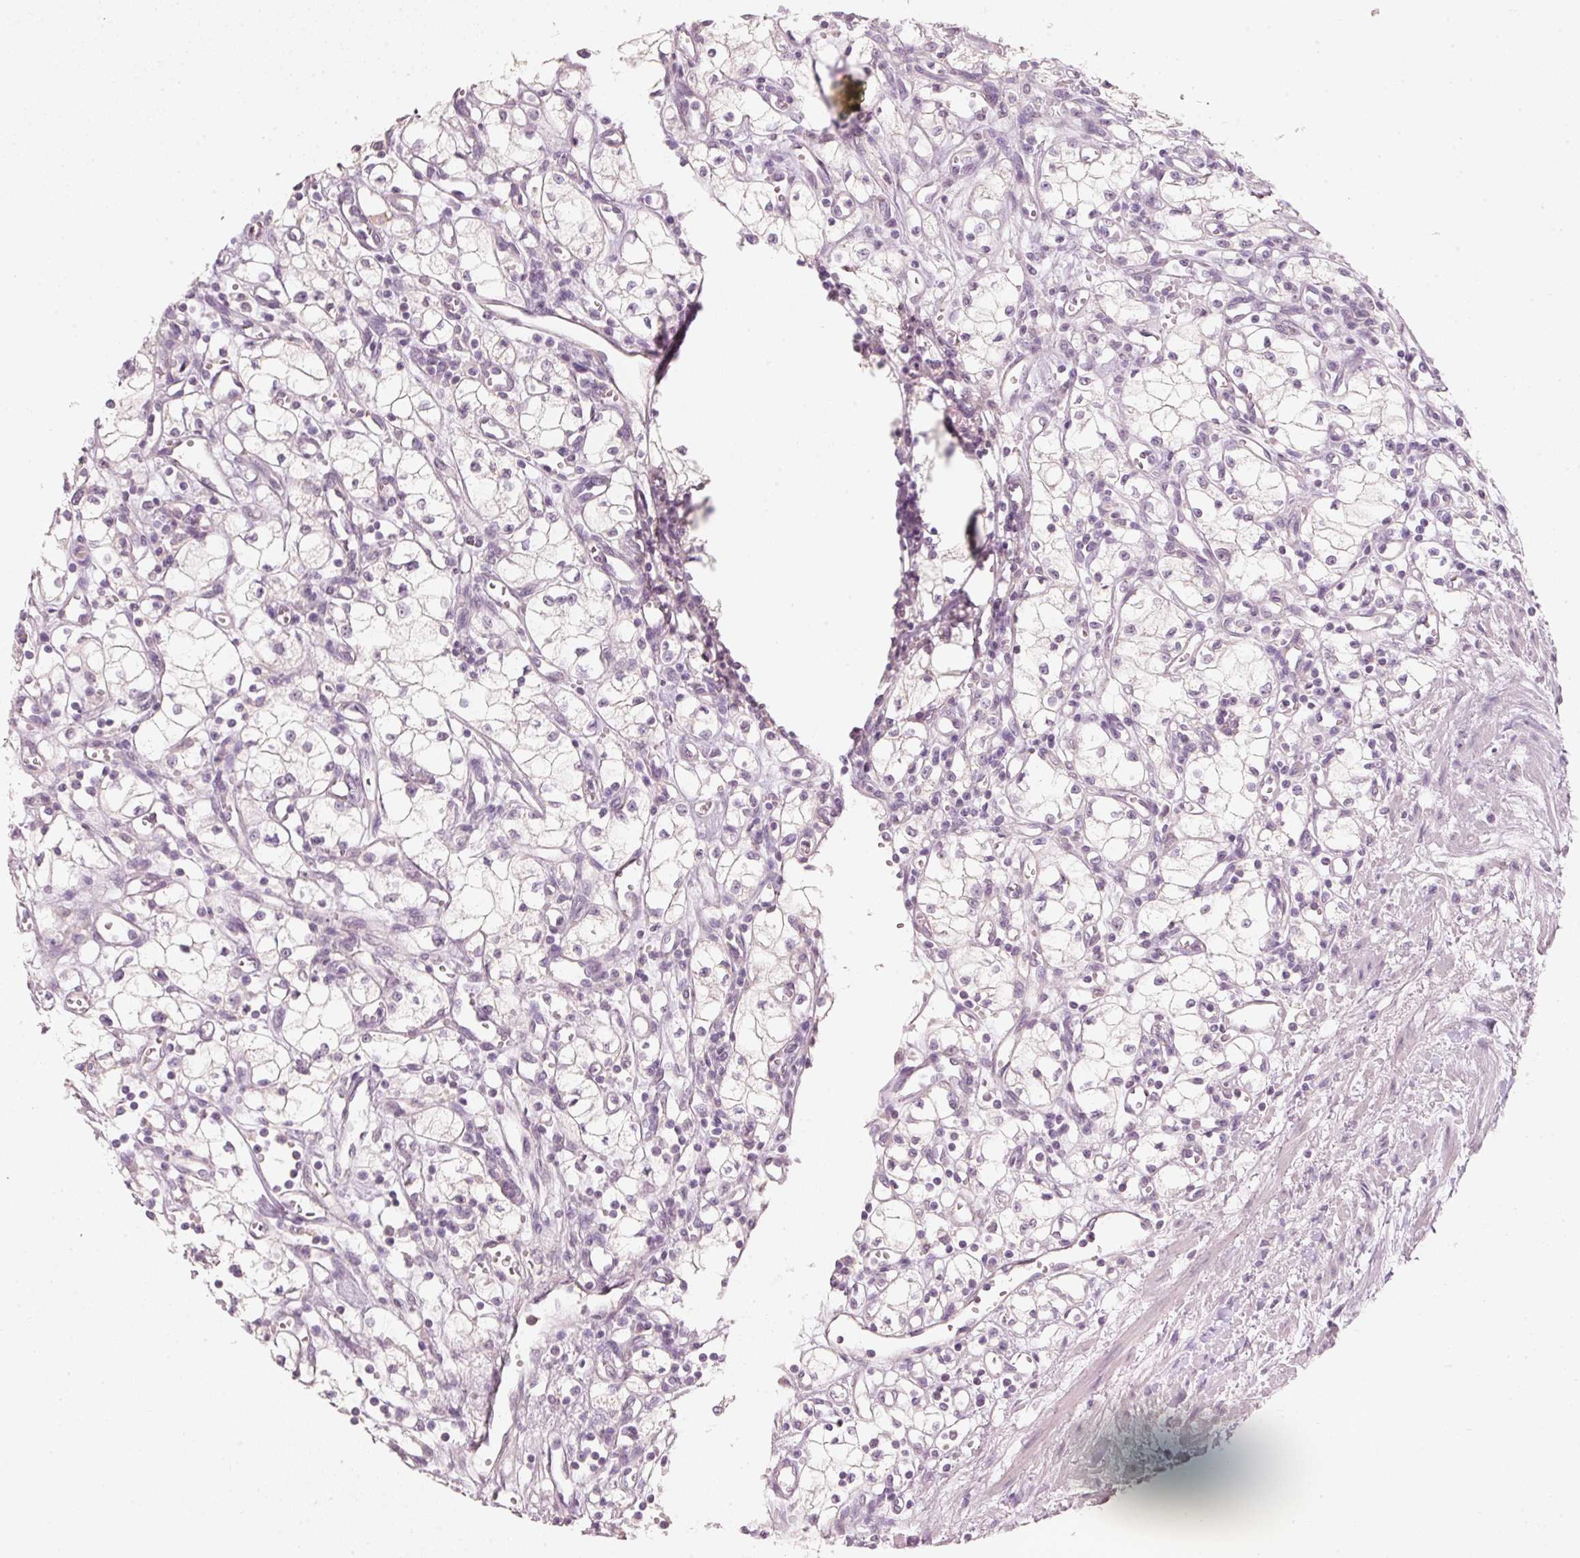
{"staining": {"intensity": "negative", "quantity": "none", "location": "none"}, "tissue": "renal cancer", "cell_type": "Tumor cells", "image_type": "cancer", "snomed": [{"axis": "morphology", "description": "Adenocarcinoma, NOS"}, {"axis": "topography", "description": "Kidney"}], "caption": "Tumor cells show no significant protein positivity in renal adenocarcinoma. The staining was performed using DAB to visualize the protein expression in brown, while the nuclei were stained in blue with hematoxylin (Magnification: 20x).", "gene": "STEAP1", "patient": {"sex": "male", "age": 59}}